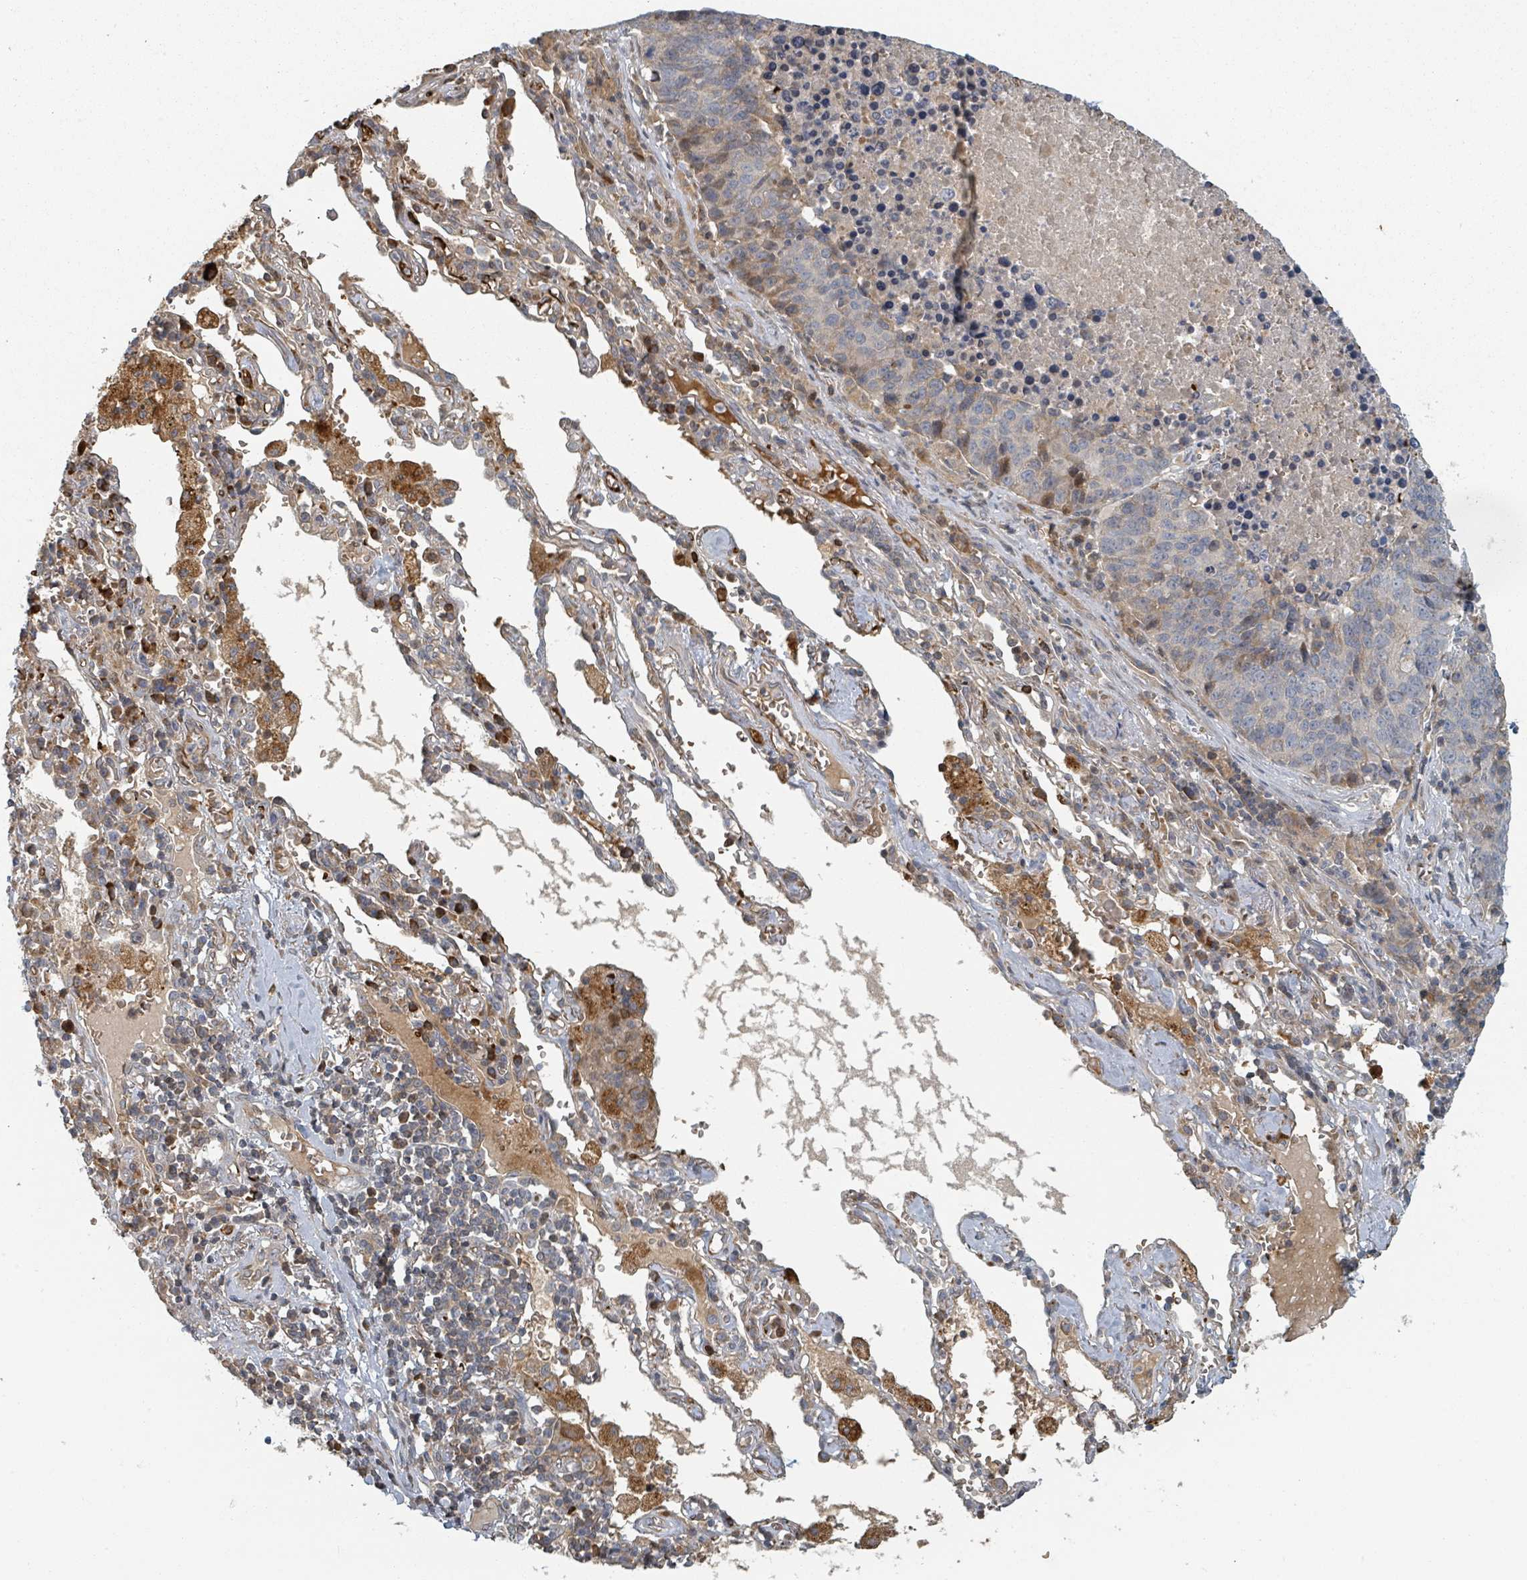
{"staining": {"intensity": "weak", "quantity": "<25%", "location": "cytoplasmic/membranous"}, "tissue": "lung cancer", "cell_type": "Tumor cells", "image_type": "cancer", "snomed": [{"axis": "morphology", "description": "Squamous cell carcinoma, NOS"}, {"axis": "topography", "description": "Lung"}], "caption": "Human lung cancer stained for a protein using IHC shows no positivity in tumor cells.", "gene": "TRPC4AP", "patient": {"sex": "female", "age": 66}}